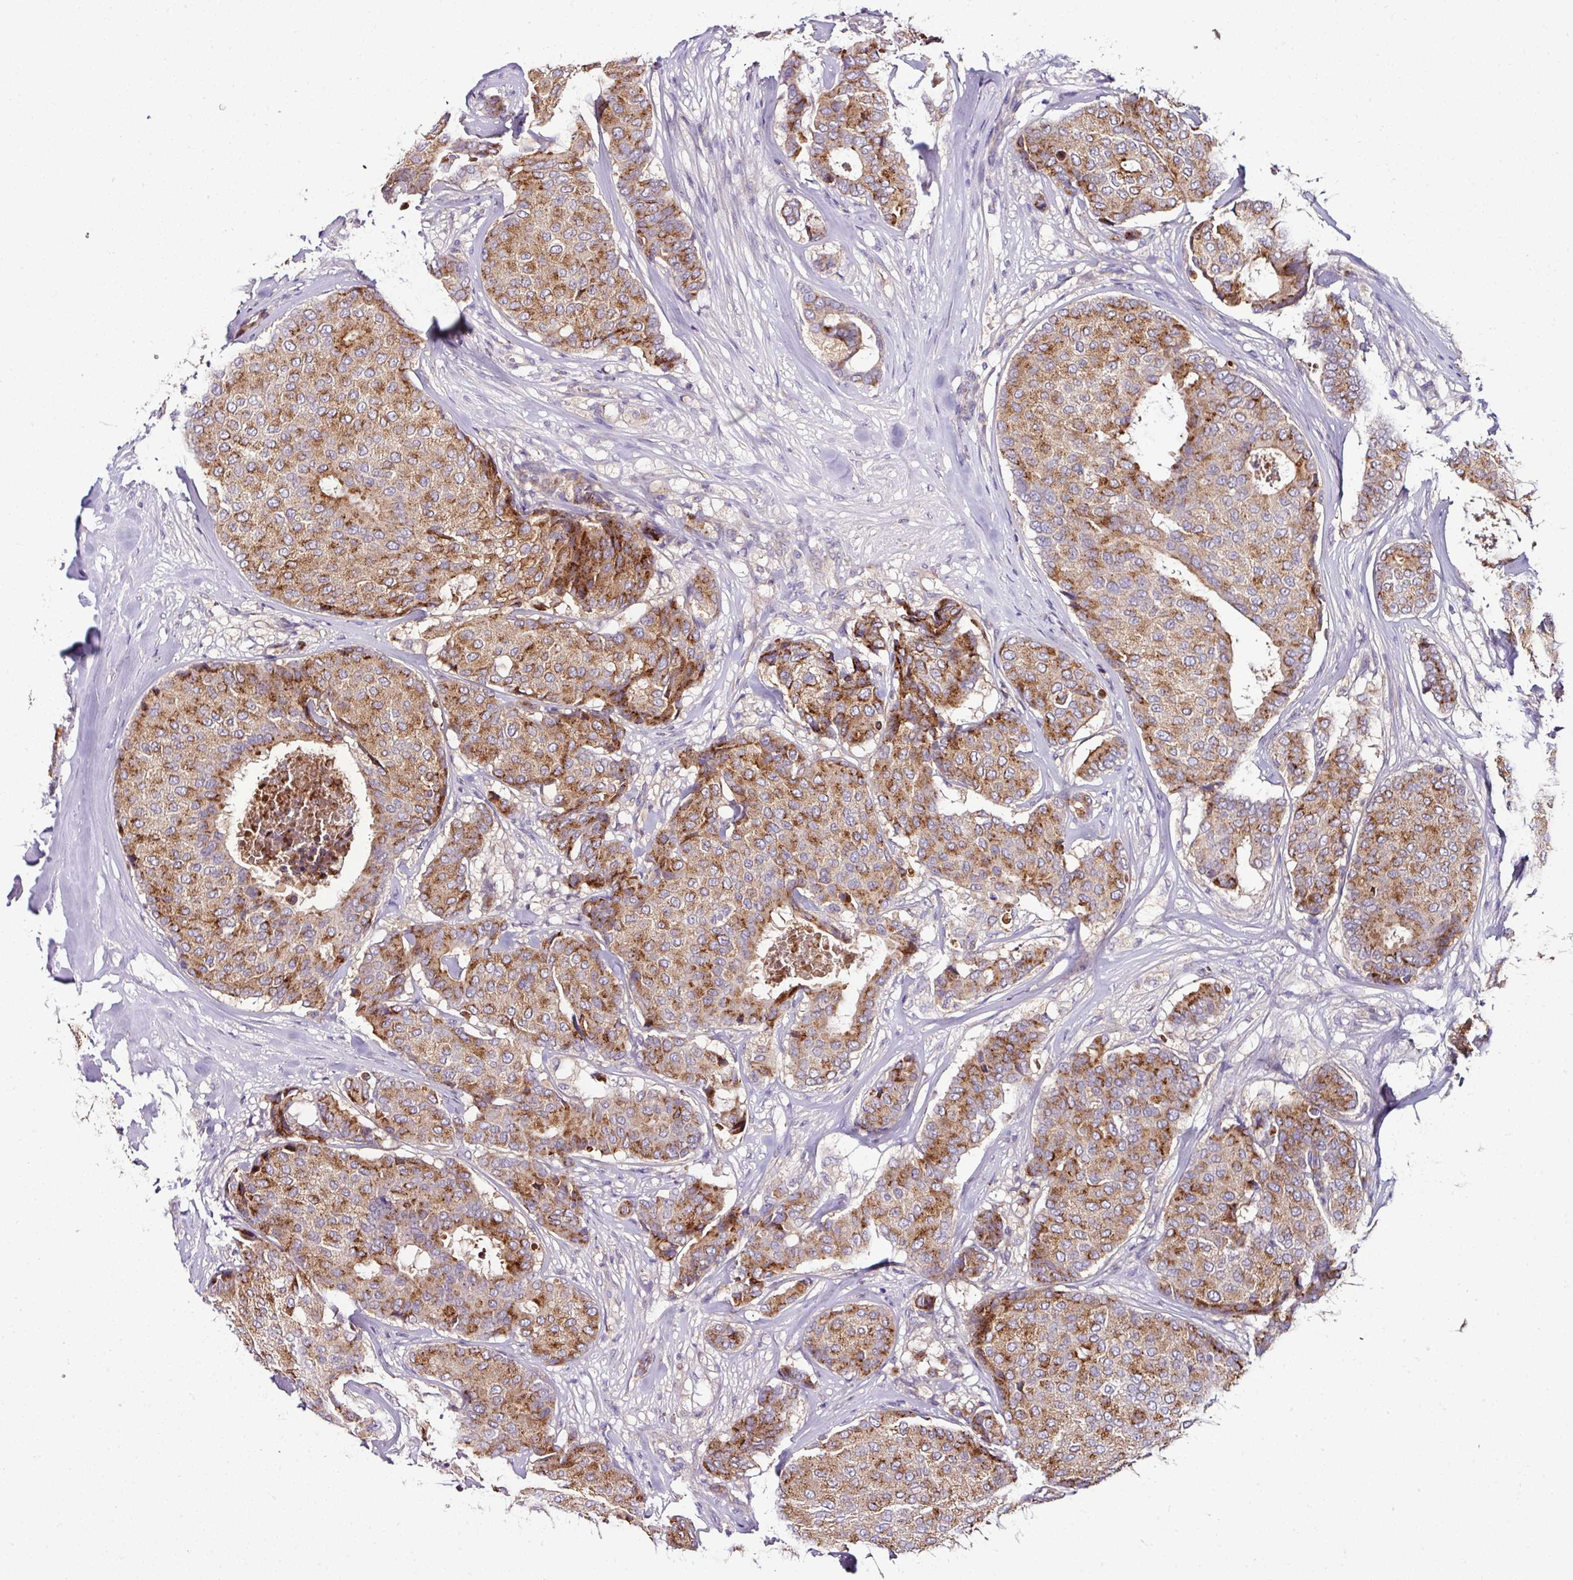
{"staining": {"intensity": "strong", "quantity": ">75%", "location": "cytoplasmic/membranous"}, "tissue": "breast cancer", "cell_type": "Tumor cells", "image_type": "cancer", "snomed": [{"axis": "morphology", "description": "Duct carcinoma"}, {"axis": "topography", "description": "Breast"}], "caption": "Immunohistochemistry of breast cancer (infiltrating ductal carcinoma) reveals high levels of strong cytoplasmic/membranous positivity in approximately >75% of tumor cells.", "gene": "CPD", "patient": {"sex": "female", "age": 75}}